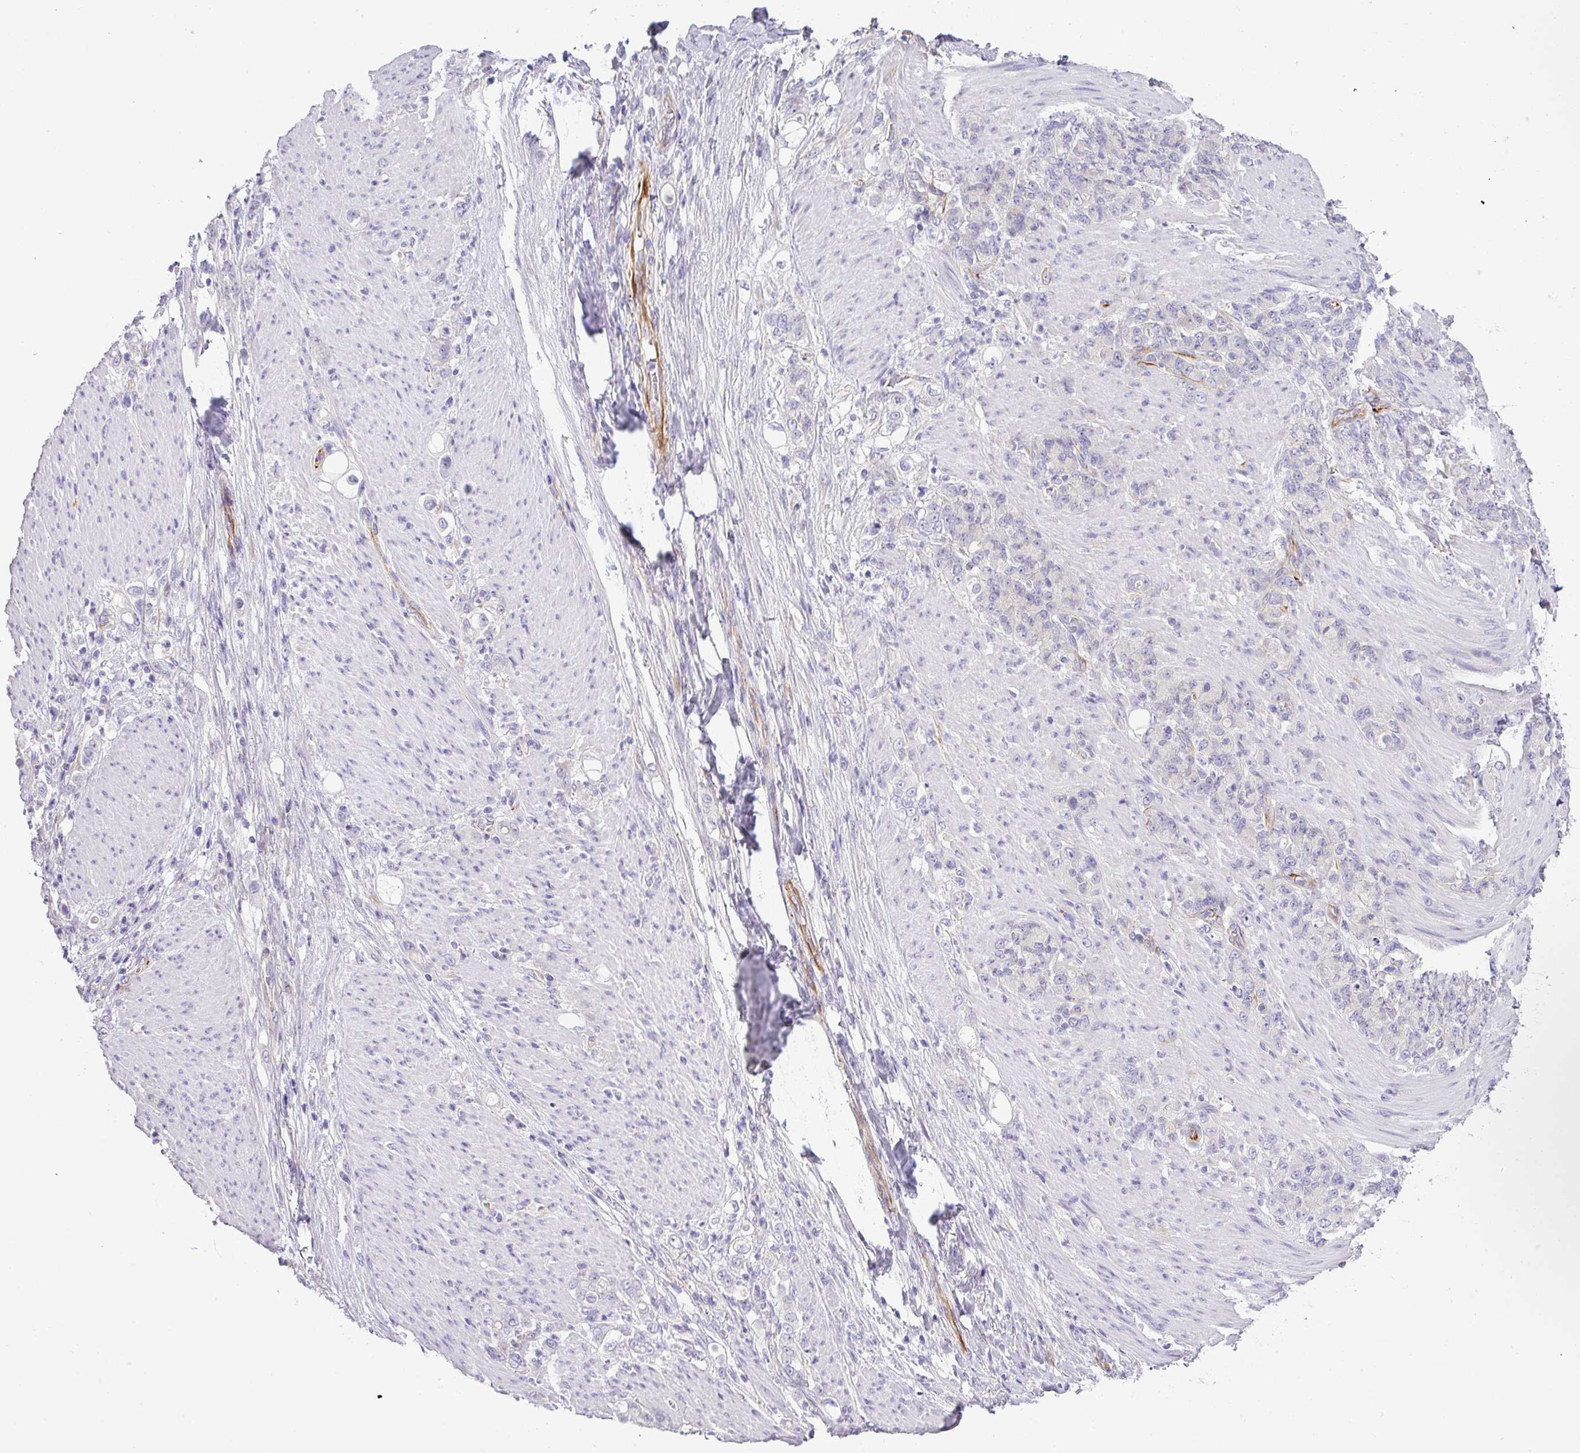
{"staining": {"intensity": "negative", "quantity": "none", "location": "none"}, "tissue": "stomach cancer", "cell_type": "Tumor cells", "image_type": "cancer", "snomed": [{"axis": "morphology", "description": "Adenocarcinoma, NOS"}, {"axis": "topography", "description": "Stomach"}], "caption": "The image shows no staining of tumor cells in stomach cancer.", "gene": "ENSG00000273748", "patient": {"sex": "female", "age": 79}}